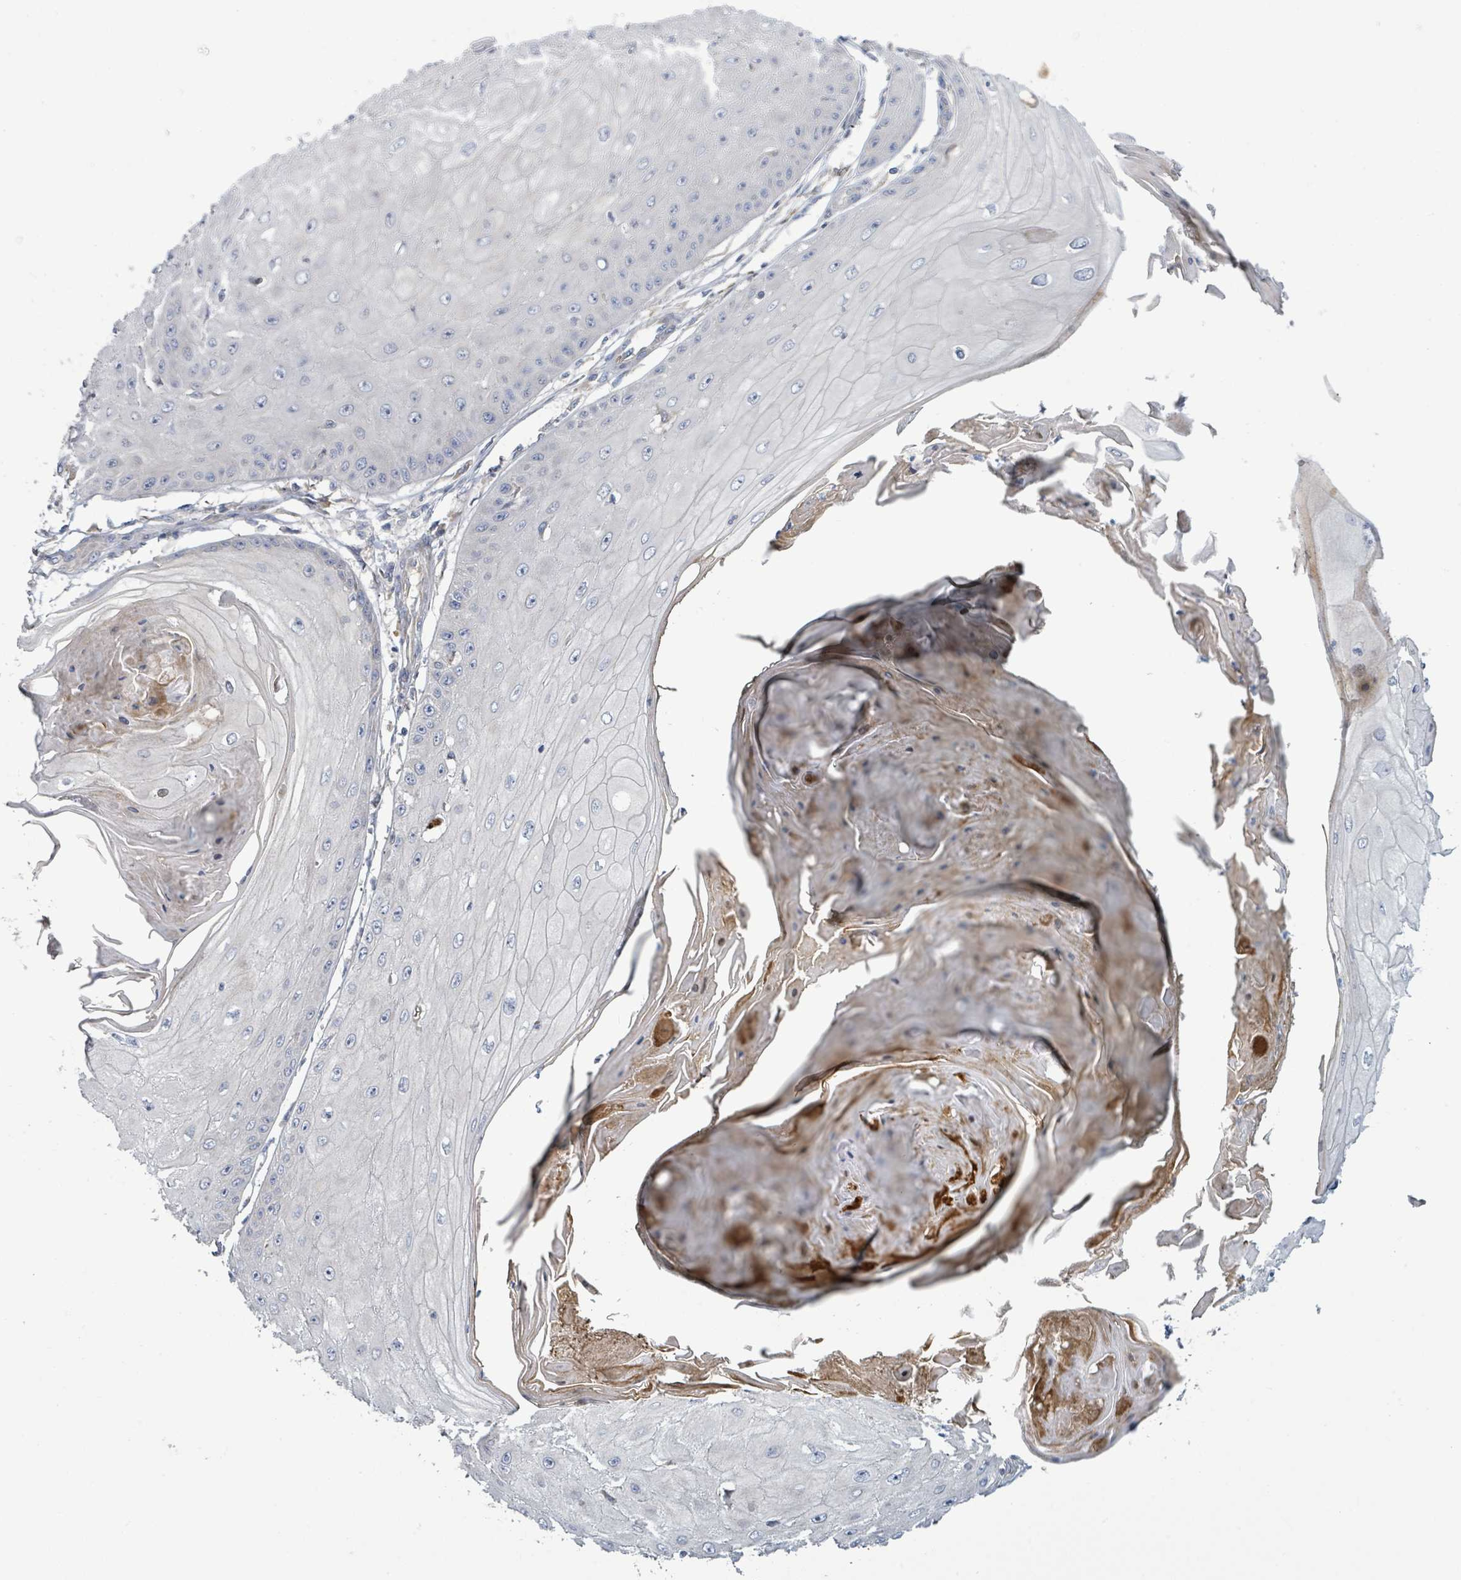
{"staining": {"intensity": "negative", "quantity": "none", "location": "none"}, "tissue": "skin cancer", "cell_type": "Tumor cells", "image_type": "cancer", "snomed": [{"axis": "morphology", "description": "Squamous cell carcinoma, NOS"}, {"axis": "topography", "description": "Skin"}], "caption": "This is an immunohistochemistry micrograph of skin cancer. There is no expression in tumor cells.", "gene": "CFAP210", "patient": {"sex": "male", "age": 70}}